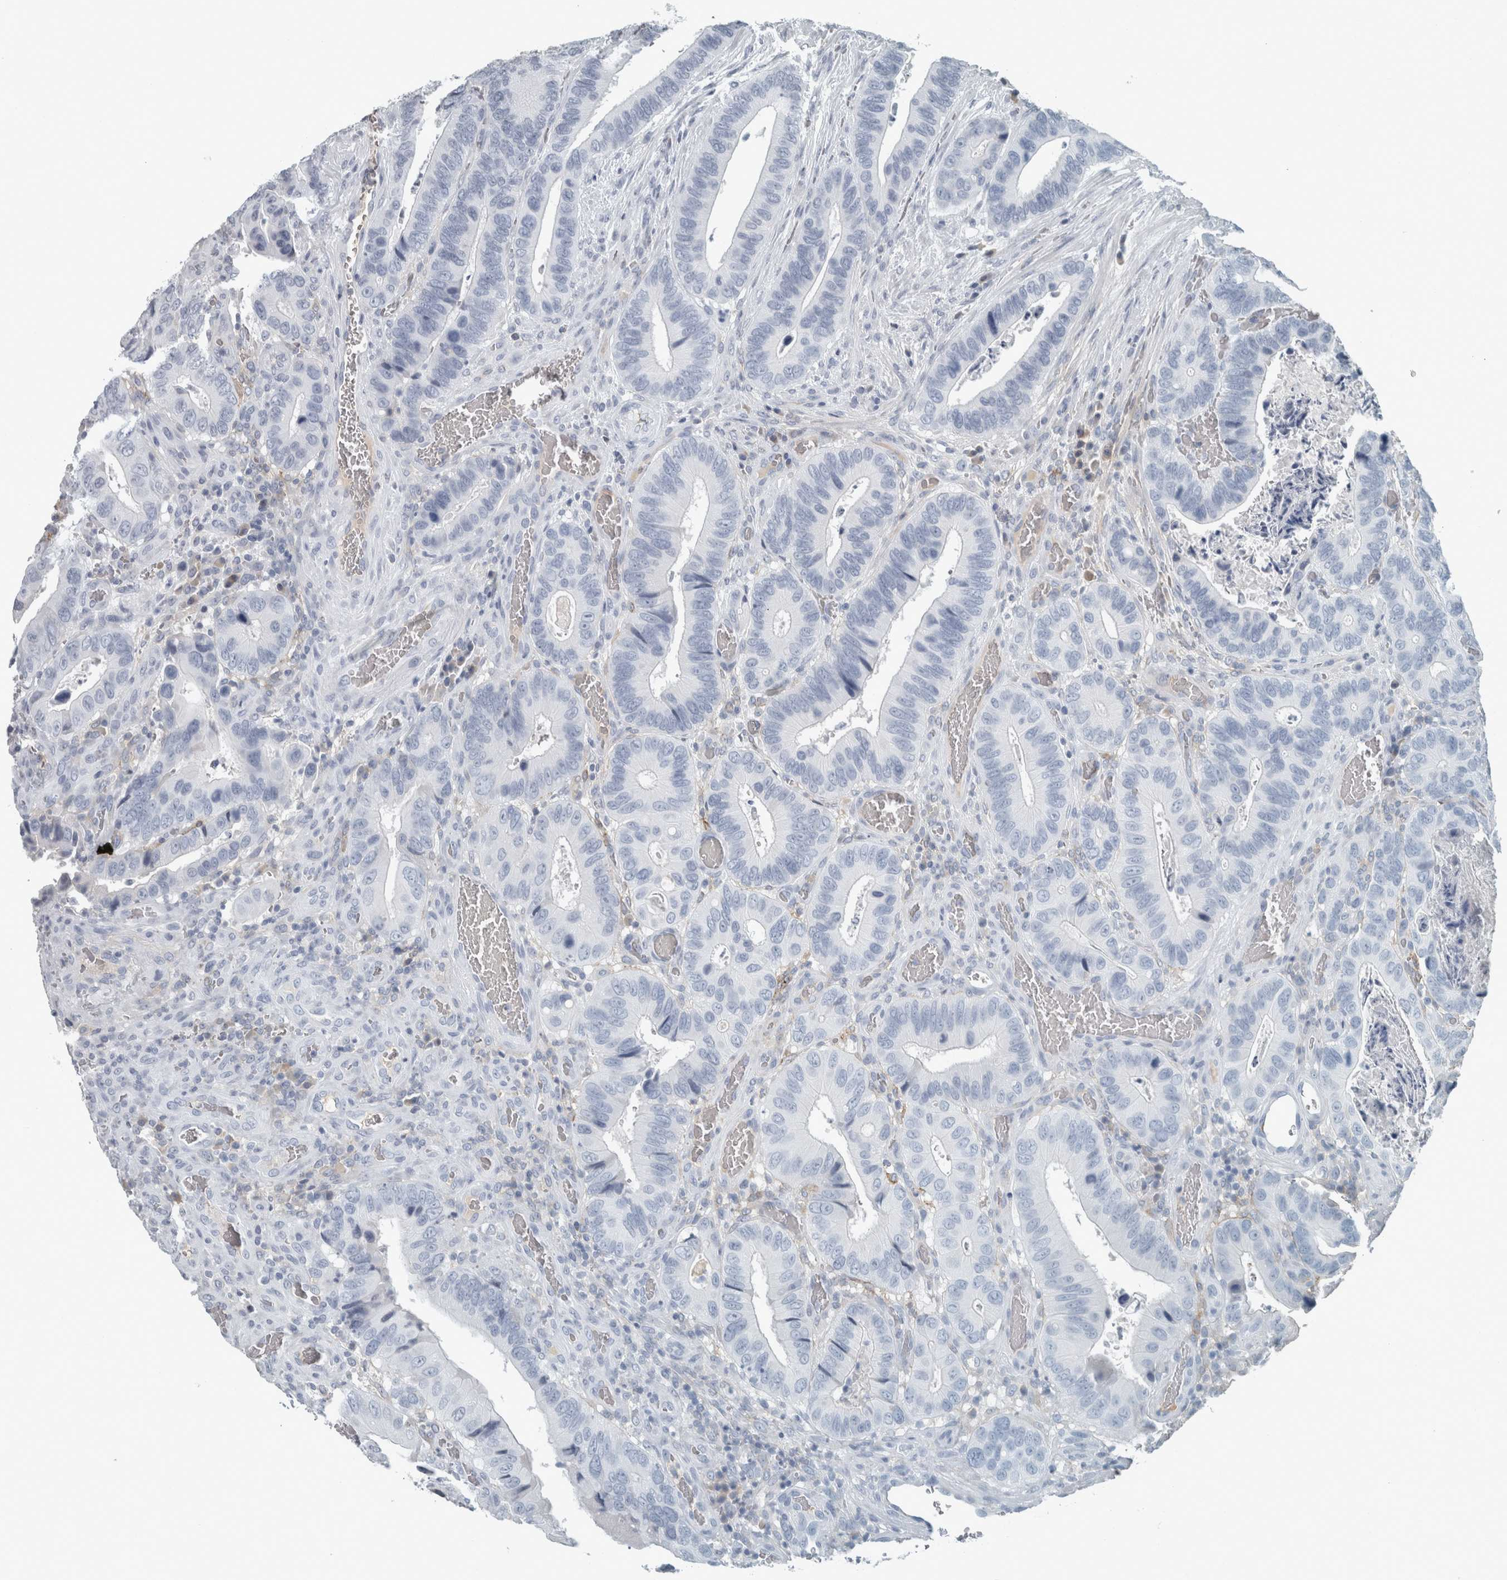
{"staining": {"intensity": "negative", "quantity": "none", "location": "none"}, "tissue": "colorectal cancer", "cell_type": "Tumor cells", "image_type": "cancer", "snomed": [{"axis": "morphology", "description": "Adenocarcinoma, NOS"}, {"axis": "topography", "description": "Colon"}], "caption": "Image shows no protein staining in tumor cells of colorectal cancer (adenocarcinoma) tissue.", "gene": "CHL1", "patient": {"sex": "male", "age": 72}}